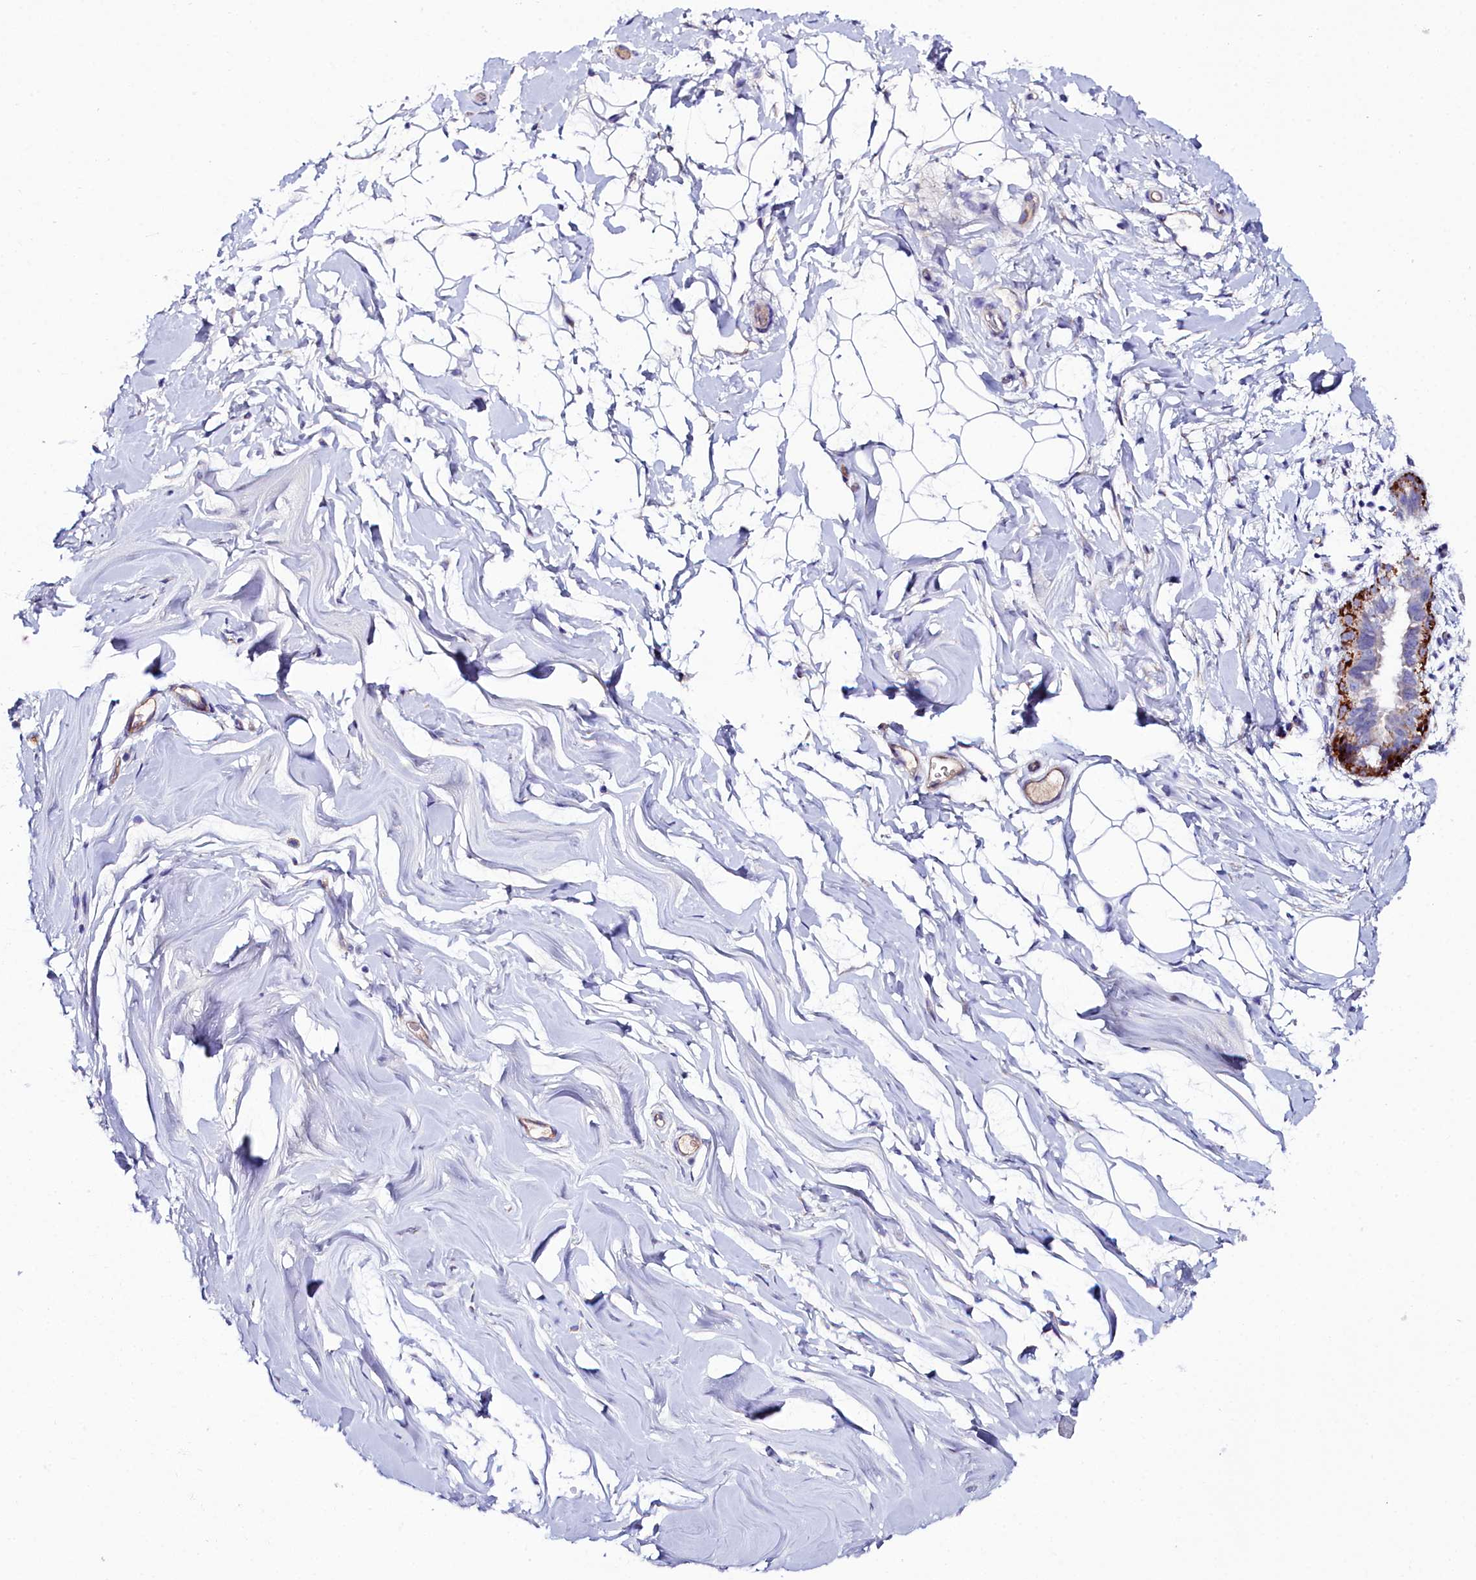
{"staining": {"intensity": "negative", "quantity": "none", "location": "none"}, "tissue": "adipose tissue", "cell_type": "Adipocytes", "image_type": "normal", "snomed": [{"axis": "morphology", "description": "Normal tissue, NOS"}, {"axis": "topography", "description": "Breast"}], "caption": "DAB (3,3'-diaminobenzidine) immunohistochemical staining of benign human adipose tissue displays no significant positivity in adipocytes.", "gene": "SLC49A3", "patient": {"sex": "female", "age": 26}}